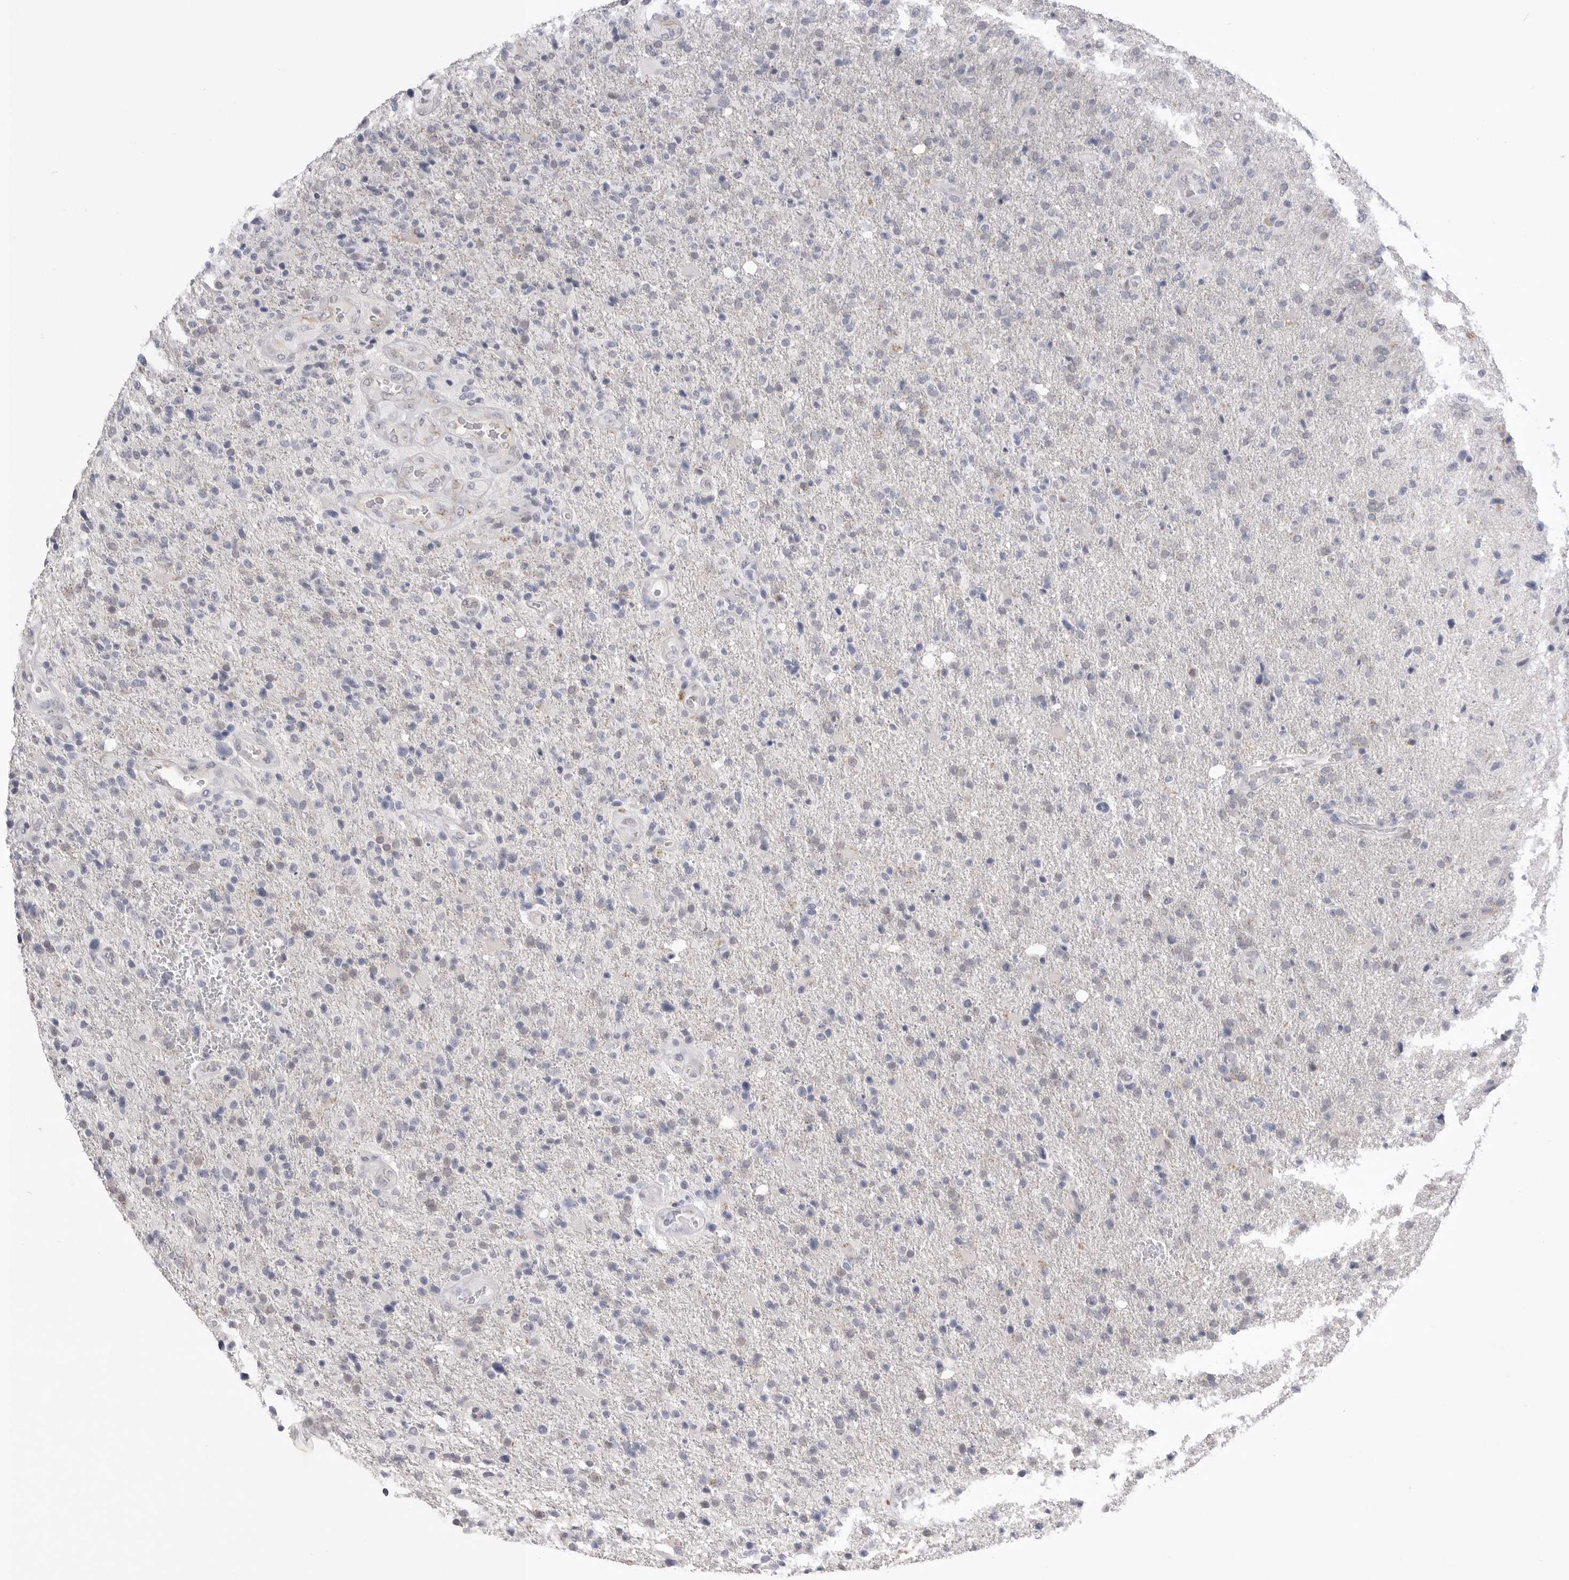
{"staining": {"intensity": "negative", "quantity": "none", "location": "none"}, "tissue": "glioma", "cell_type": "Tumor cells", "image_type": "cancer", "snomed": [{"axis": "morphology", "description": "Glioma, malignant, High grade"}, {"axis": "topography", "description": "Brain"}], "caption": "Glioma was stained to show a protein in brown. There is no significant staining in tumor cells.", "gene": "ZBTB7B", "patient": {"sex": "male", "age": 72}}